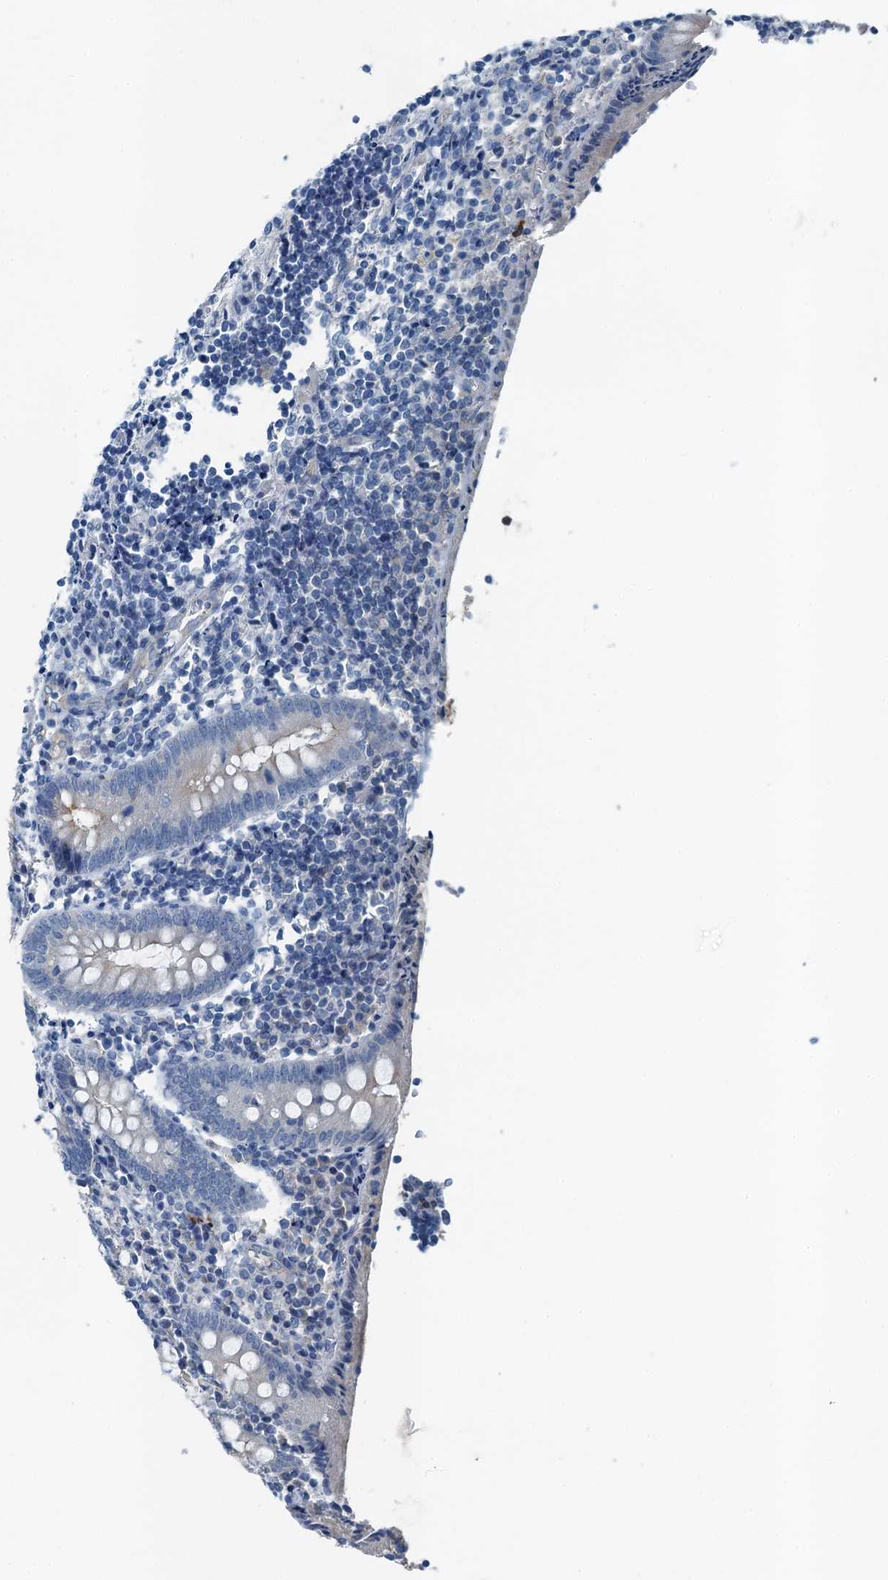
{"staining": {"intensity": "moderate", "quantity": "<25%", "location": "cytoplasmic/membranous"}, "tissue": "appendix", "cell_type": "Glandular cells", "image_type": "normal", "snomed": [{"axis": "morphology", "description": "Normal tissue, NOS"}, {"axis": "topography", "description": "Appendix"}], "caption": "Glandular cells exhibit low levels of moderate cytoplasmic/membranous staining in about <25% of cells in benign appendix. Using DAB (brown) and hematoxylin (blue) stains, captured at high magnification using brightfield microscopy.", "gene": "GFOD2", "patient": {"sex": "female", "age": 17}}